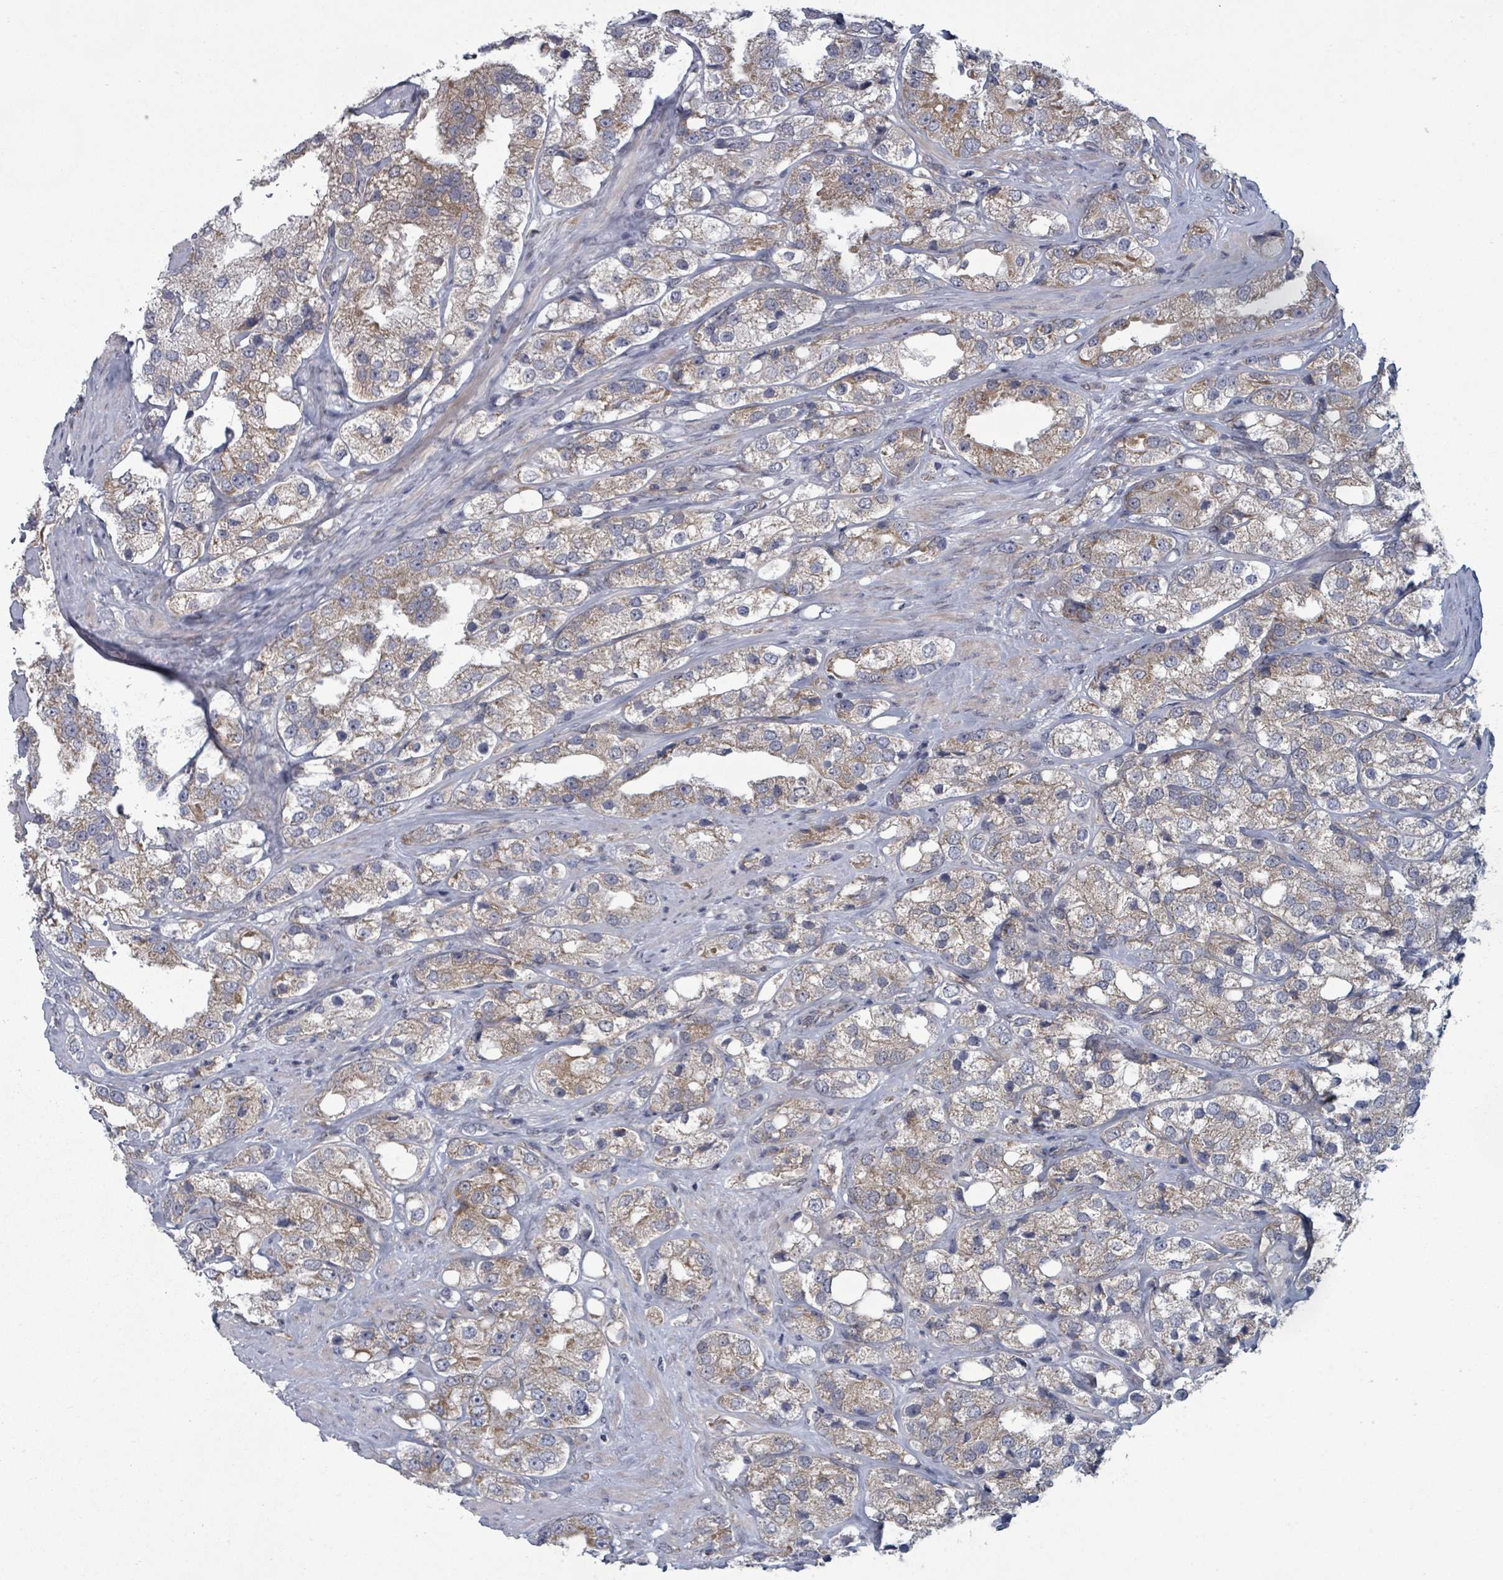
{"staining": {"intensity": "moderate", "quantity": ">75%", "location": "cytoplasmic/membranous"}, "tissue": "prostate cancer", "cell_type": "Tumor cells", "image_type": "cancer", "snomed": [{"axis": "morphology", "description": "Adenocarcinoma, NOS"}, {"axis": "topography", "description": "Prostate"}], "caption": "This image exhibits immunohistochemistry staining of human prostate cancer, with medium moderate cytoplasmic/membranous expression in about >75% of tumor cells.", "gene": "FKBP1A", "patient": {"sex": "male", "age": 79}}